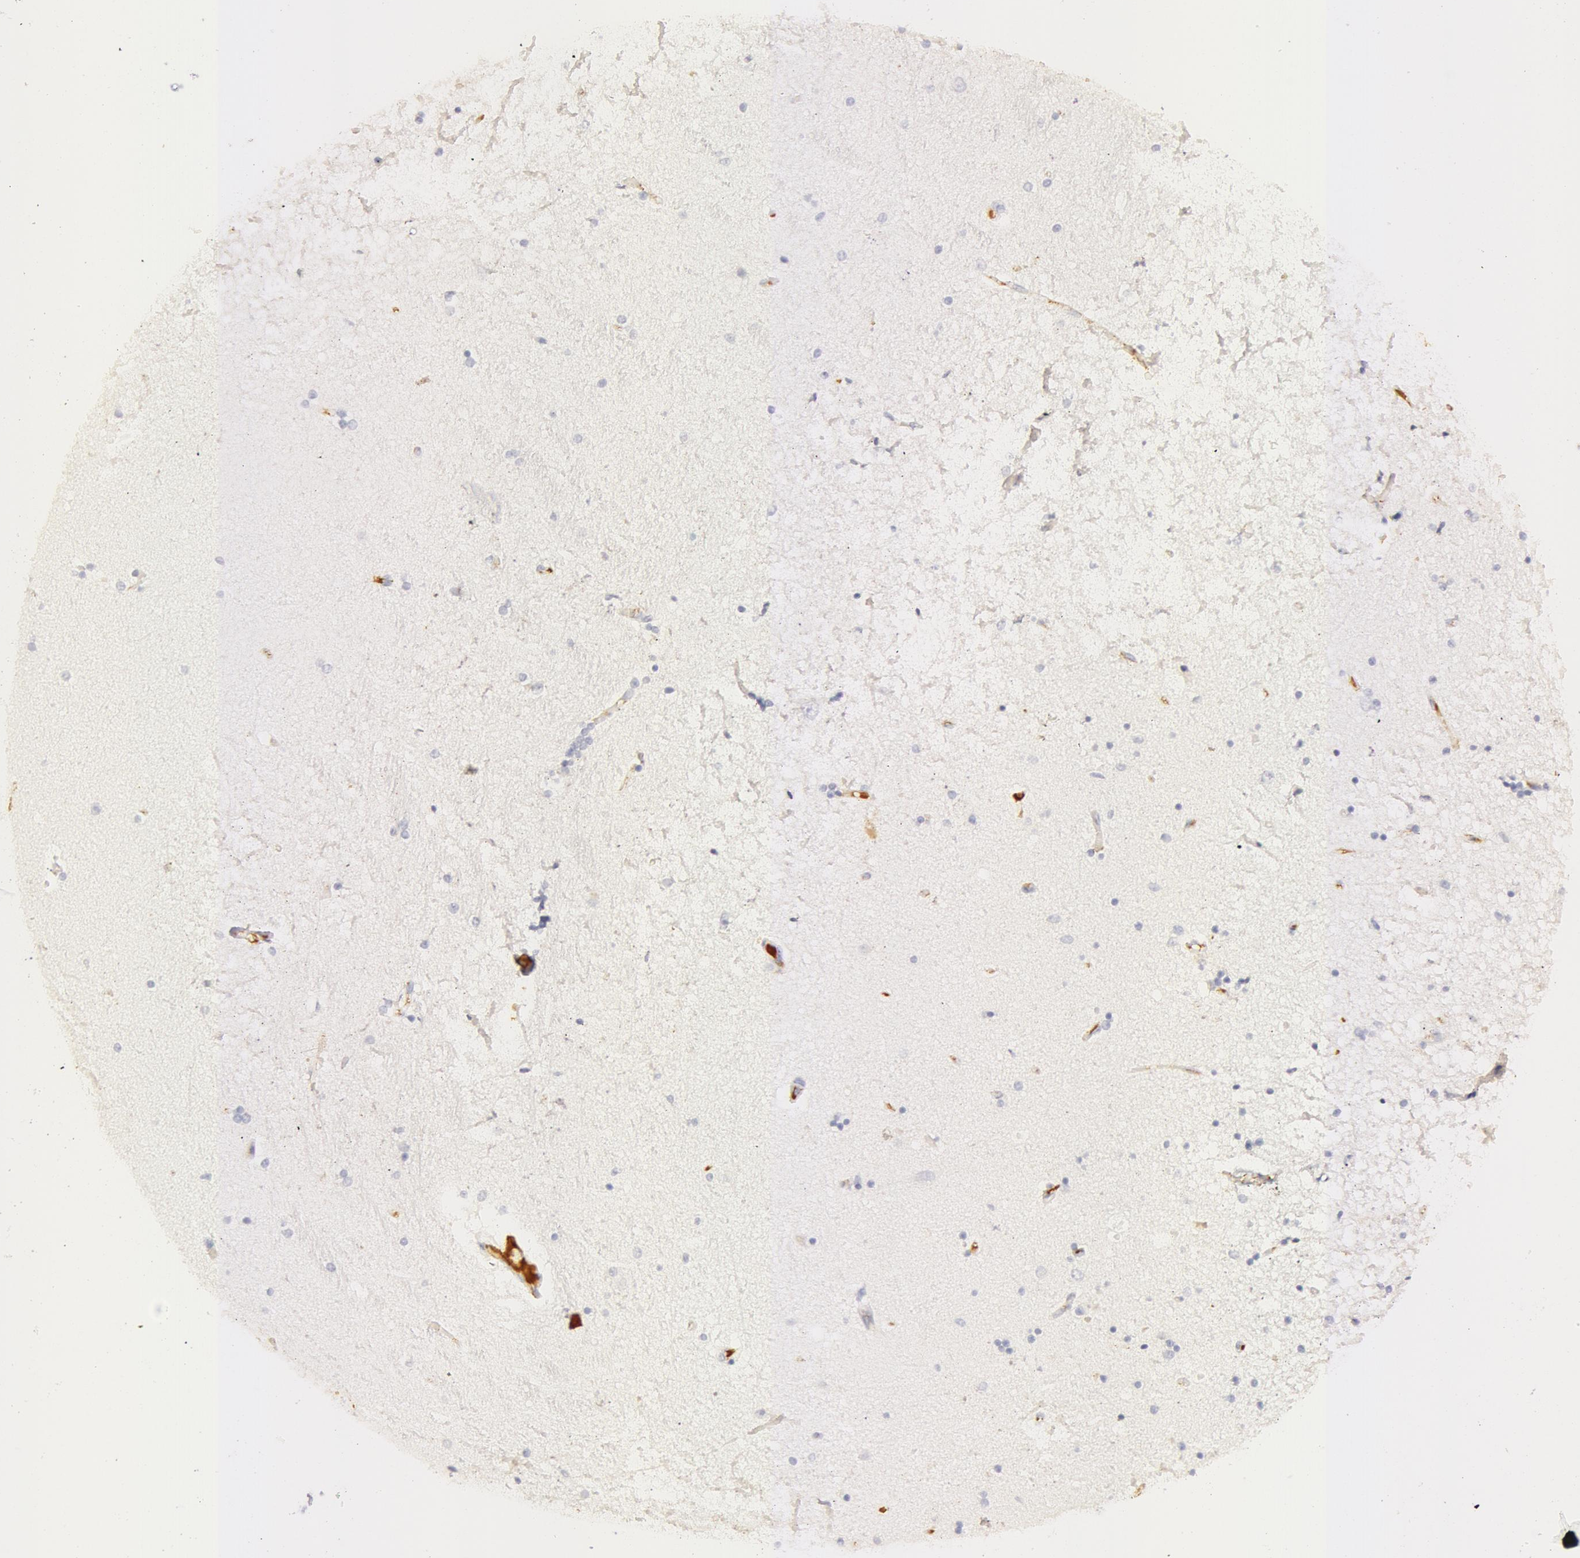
{"staining": {"intensity": "negative", "quantity": "none", "location": "none"}, "tissue": "hippocampus", "cell_type": "Glial cells", "image_type": "normal", "snomed": [{"axis": "morphology", "description": "Normal tissue, NOS"}, {"axis": "topography", "description": "Hippocampus"}], "caption": "IHC micrograph of normal hippocampus stained for a protein (brown), which exhibits no staining in glial cells. (DAB immunohistochemistry with hematoxylin counter stain).", "gene": "C4BPA", "patient": {"sex": "female", "age": 54}}